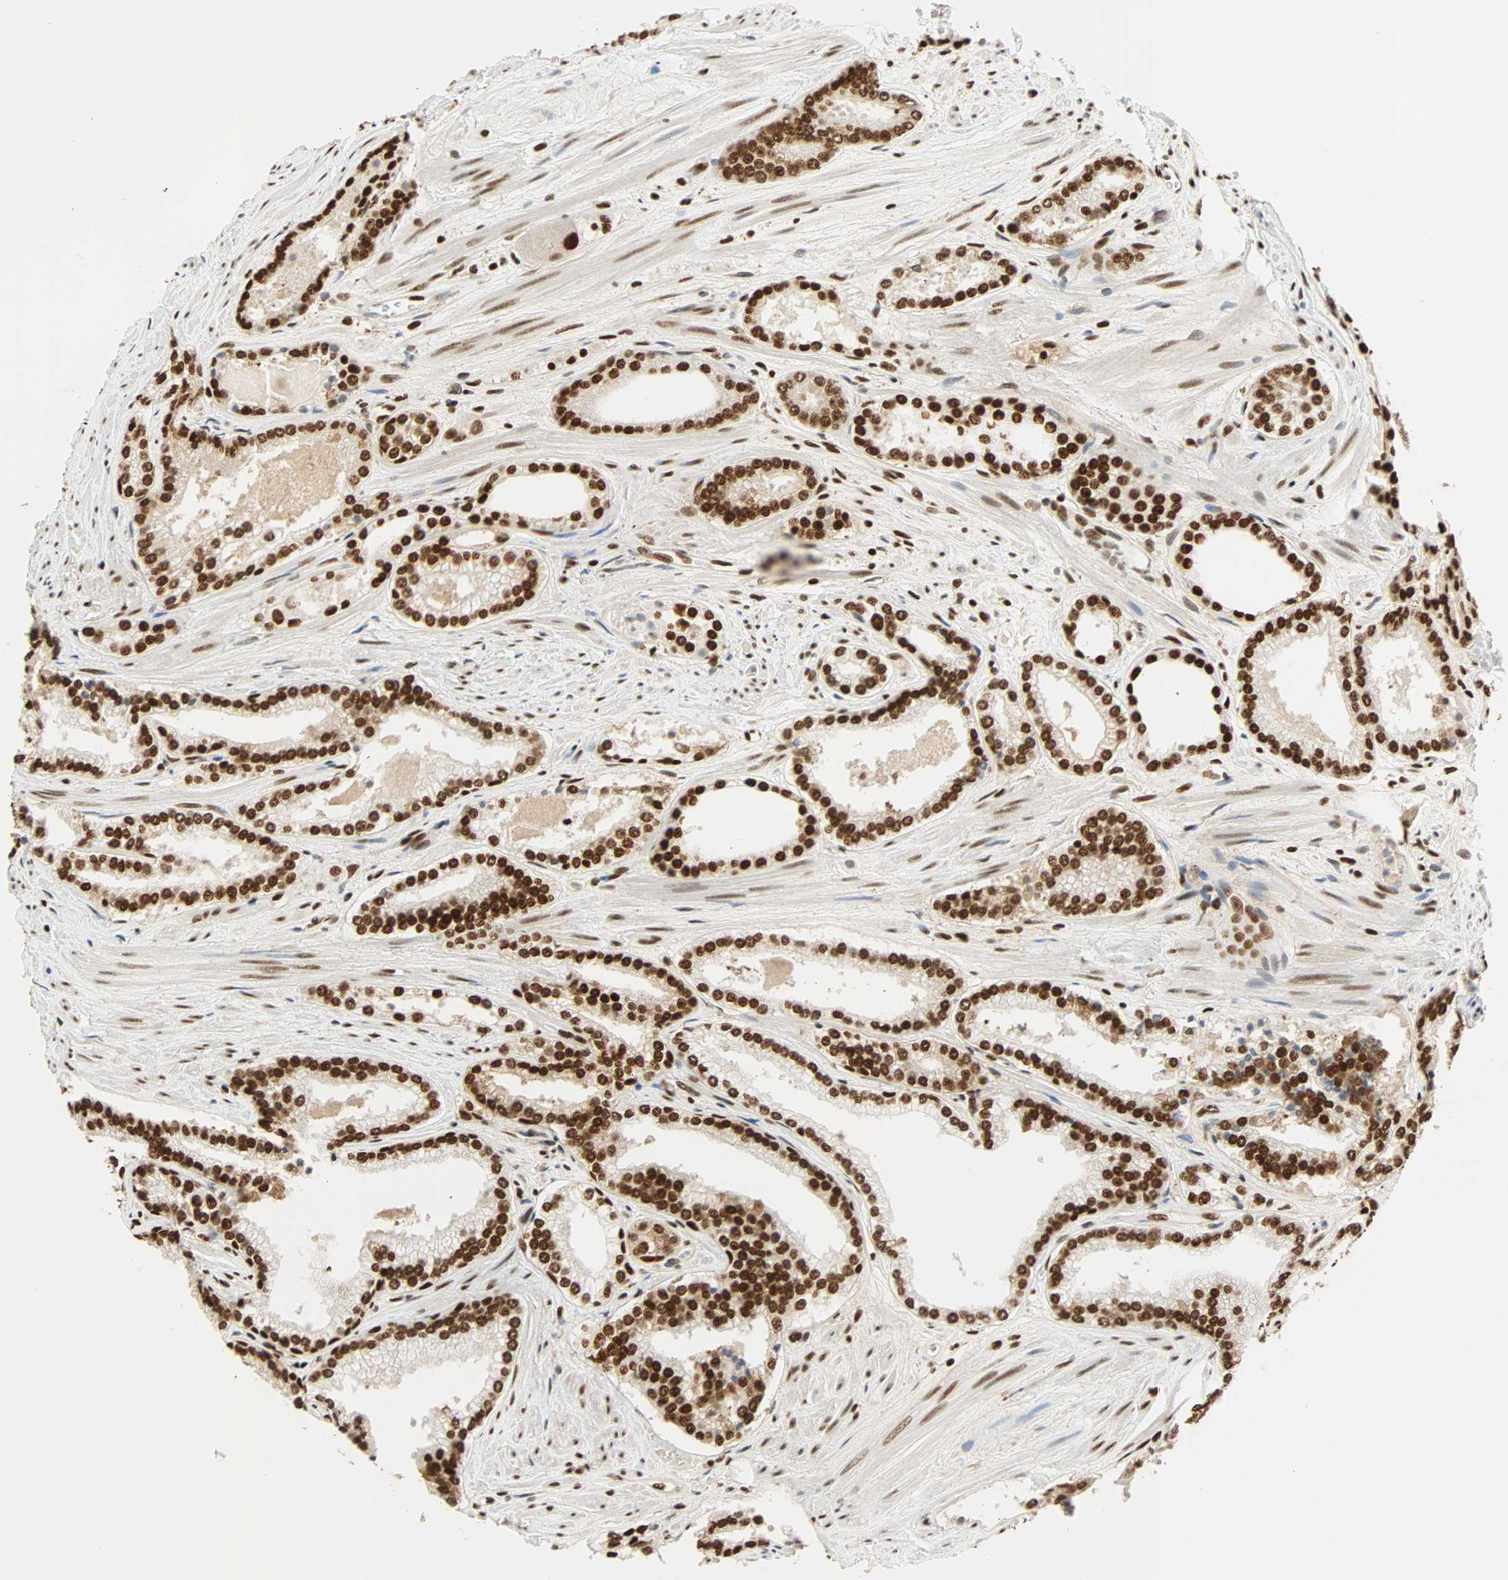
{"staining": {"intensity": "strong", "quantity": ">75%", "location": "nuclear"}, "tissue": "prostate cancer", "cell_type": "Tumor cells", "image_type": "cancer", "snomed": [{"axis": "morphology", "description": "Adenocarcinoma, Low grade"}, {"axis": "topography", "description": "Prostate"}], "caption": "Approximately >75% of tumor cells in human prostate cancer (adenocarcinoma (low-grade)) demonstrate strong nuclear protein staining as visualized by brown immunohistochemical staining.", "gene": "CDK12", "patient": {"sex": "male", "age": 60}}